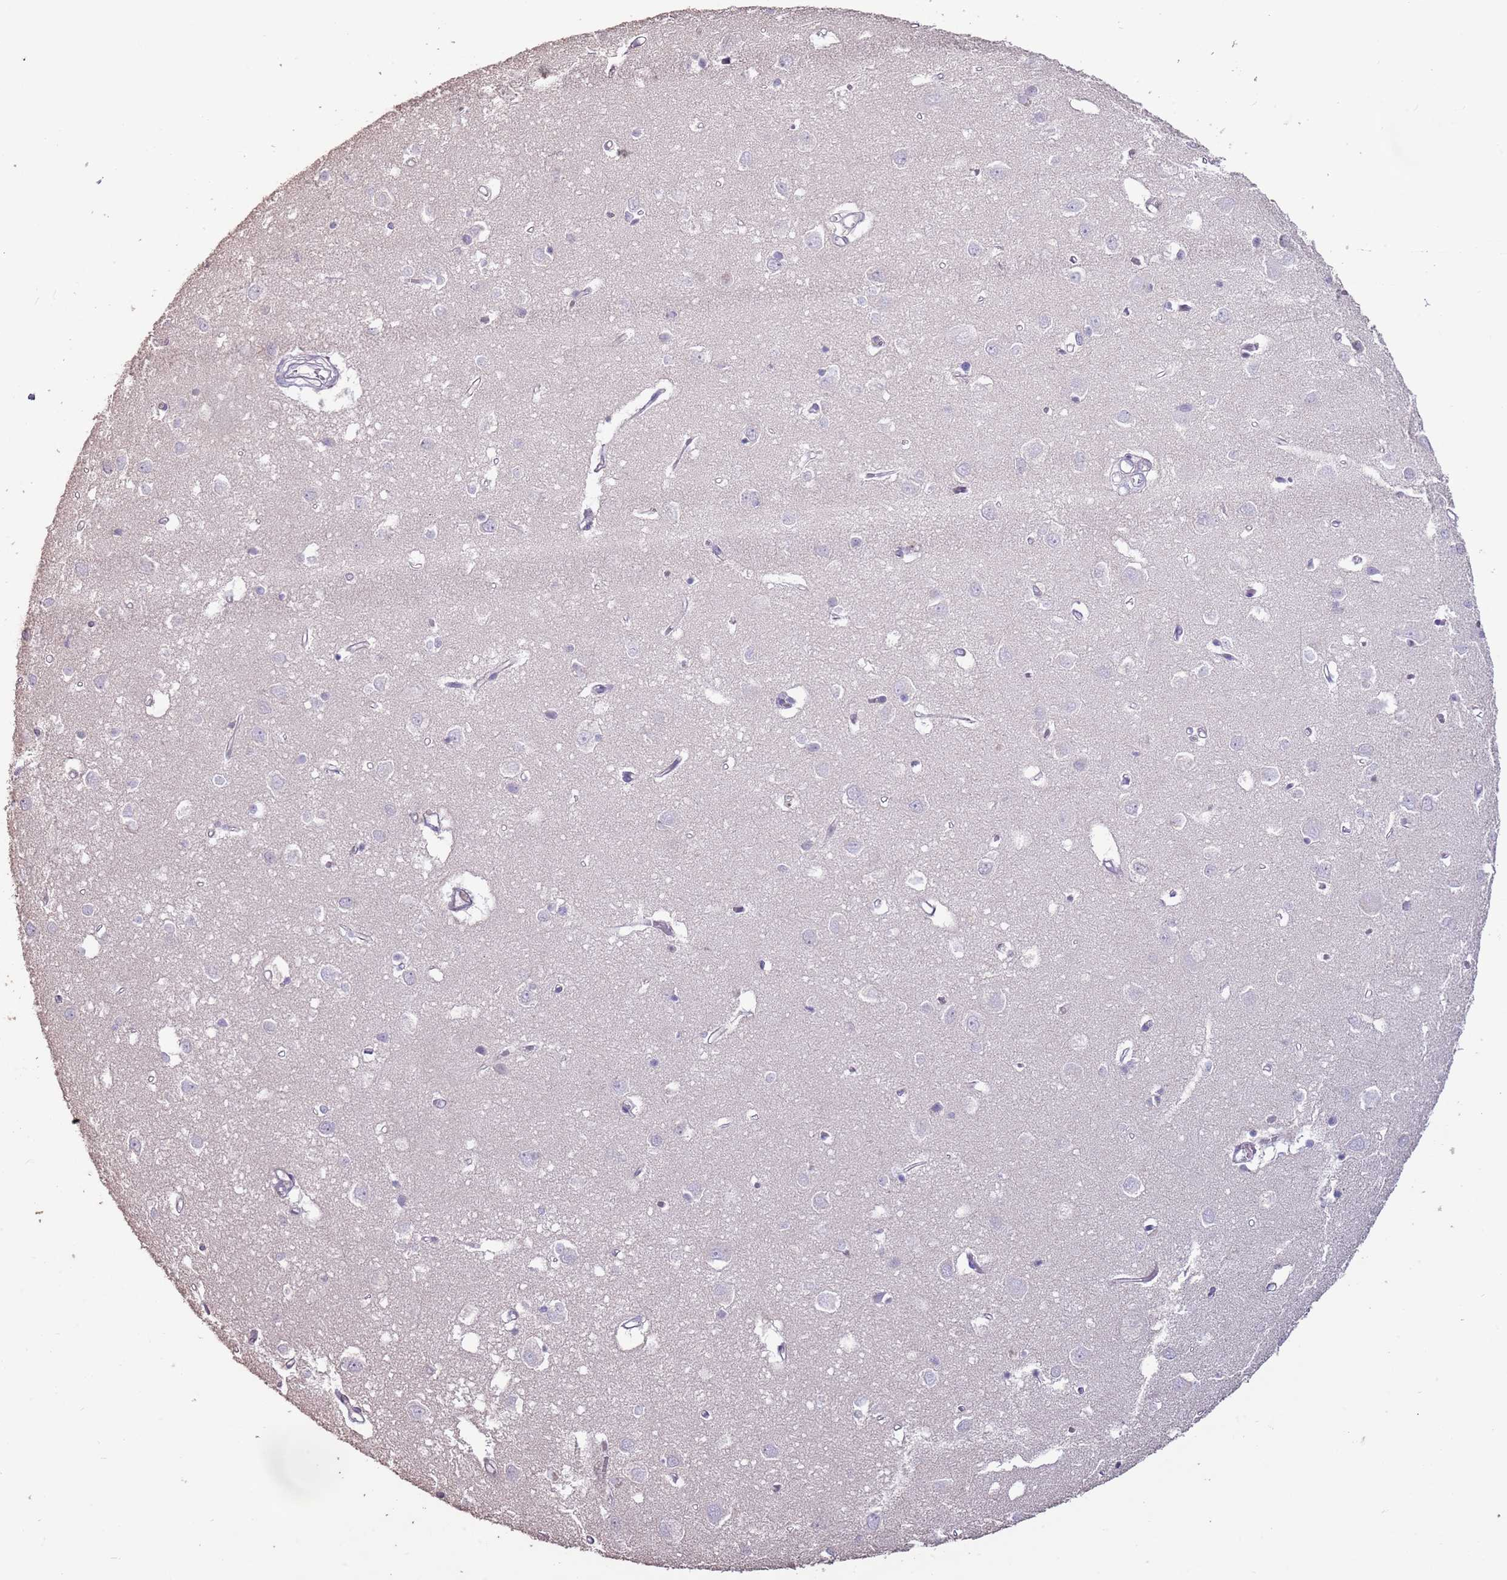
{"staining": {"intensity": "negative", "quantity": "none", "location": "none"}, "tissue": "cerebral cortex", "cell_type": "Endothelial cells", "image_type": "normal", "snomed": [{"axis": "morphology", "description": "Normal tissue, NOS"}, {"axis": "topography", "description": "Cerebral cortex"}], "caption": "Photomicrograph shows no protein positivity in endothelial cells of unremarkable cerebral cortex.", "gene": "BLOC1S2", "patient": {"sex": "female", "age": 64}}